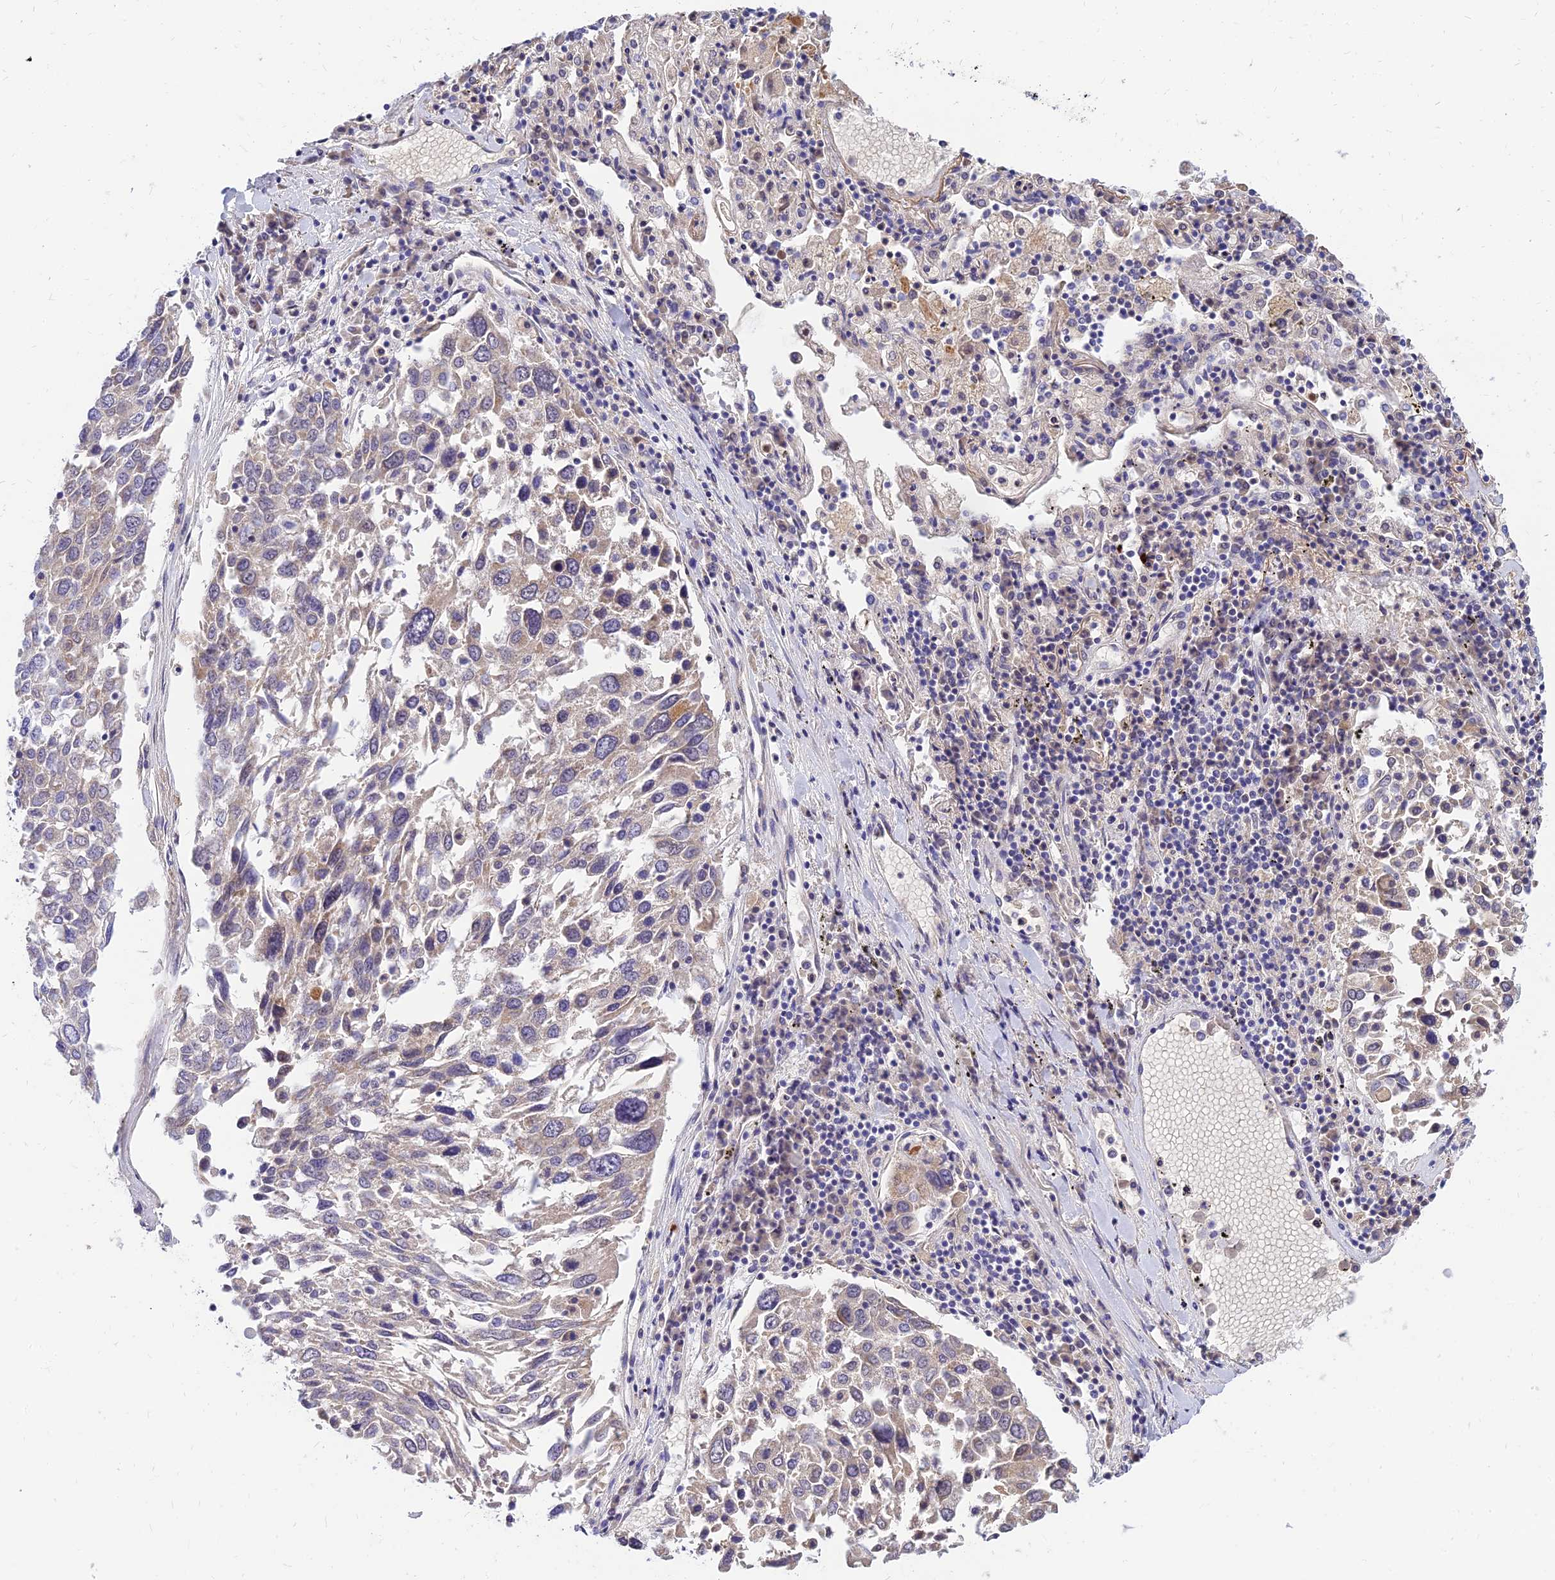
{"staining": {"intensity": "weak", "quantity": "<25%", "location": "cytoplasmic/membranous"}, "tissue": "lung cancer", "cell_type": "Tumor cells", "image_type": "cancer", "snomed": [{"axis": "morphology", "description": "Squamous cell carcinoma, NOS"}, {"axis": "topography", "description": "Lung"}], "caption": "Squamous cell carcinoma (lung) stained for a protein using IHC demonstrates no expression tumor cells.", "gene": "ANKS4B", "patient": {"sex": "male", "age": 65}}